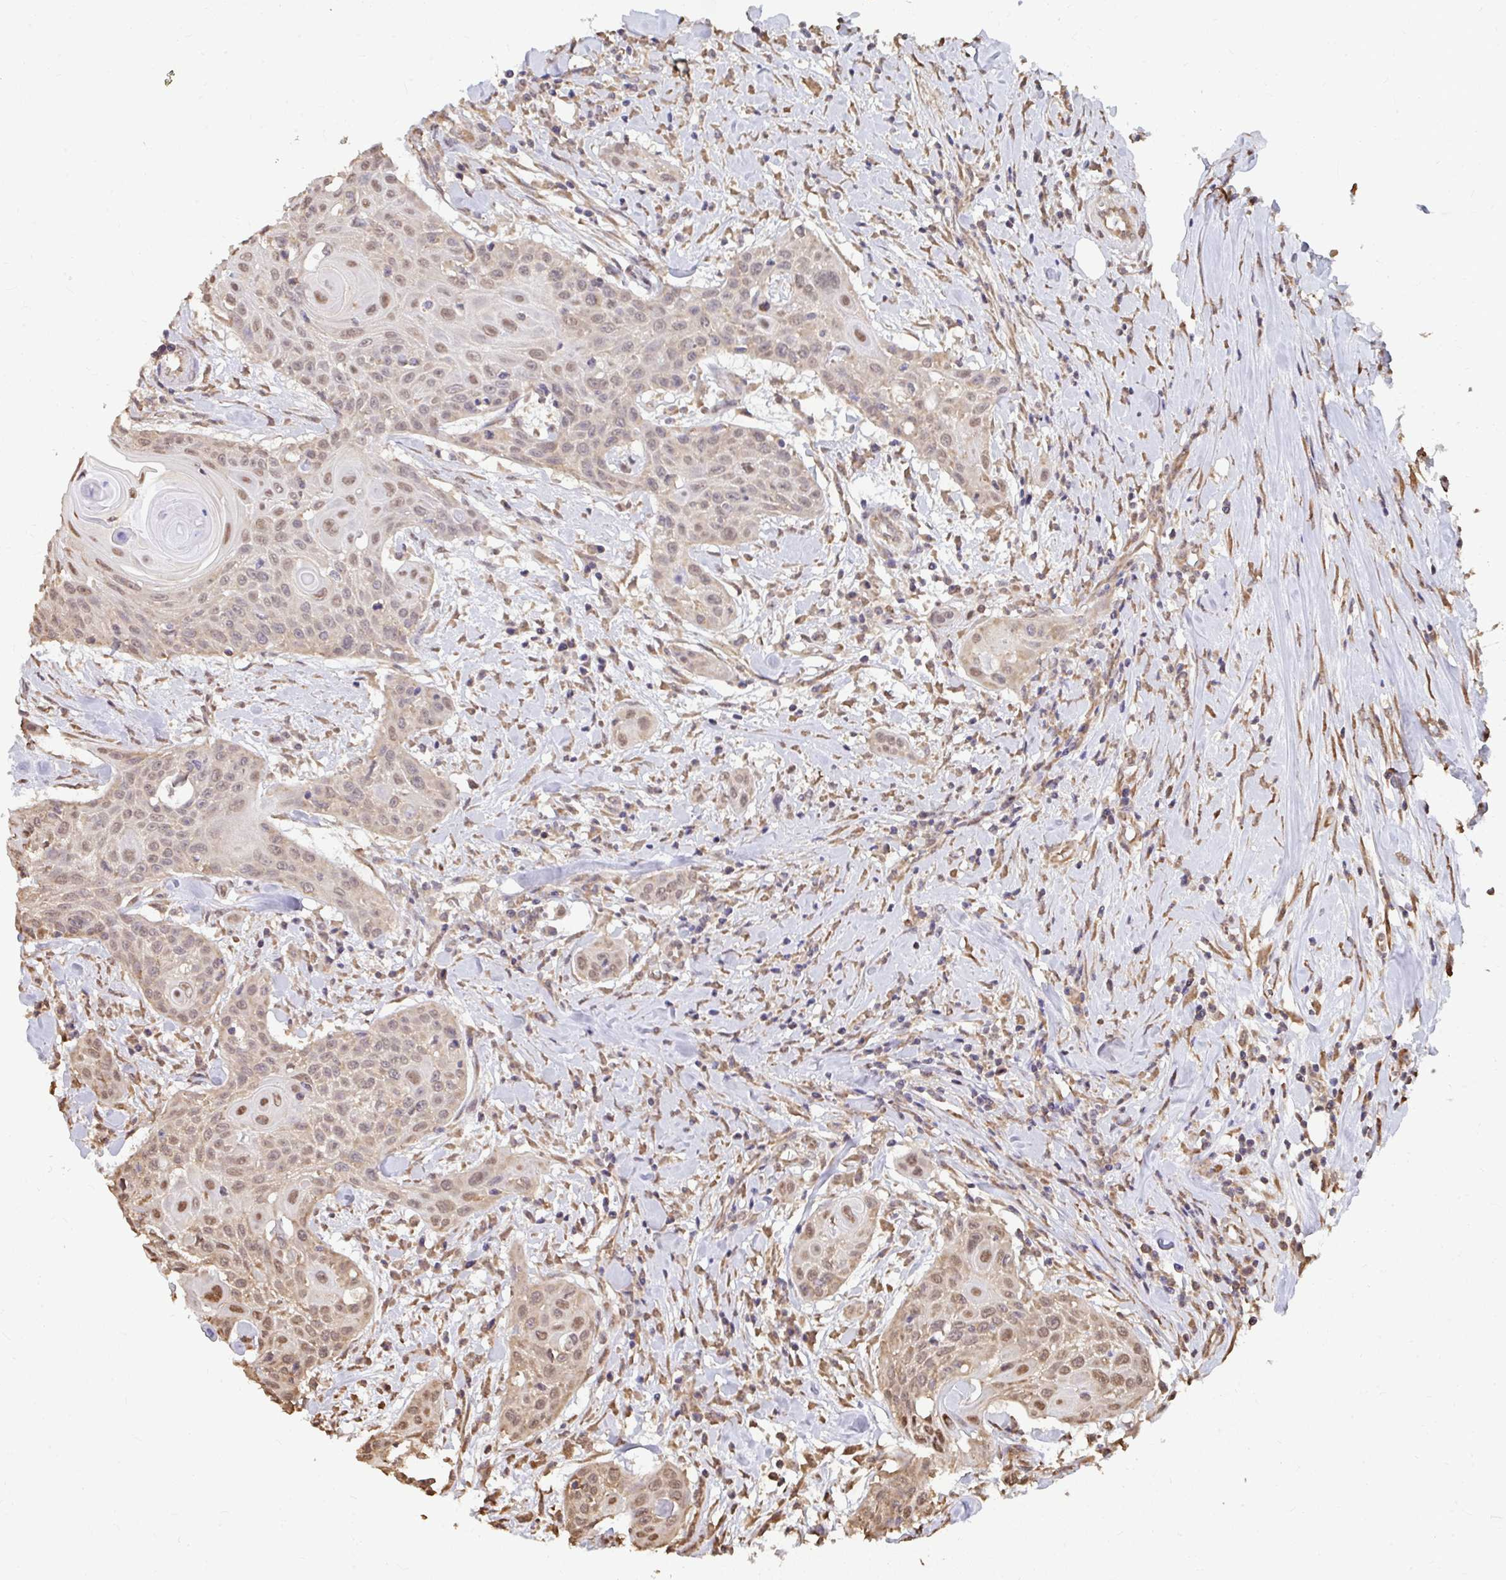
{"staining": {"intensity": "moderate", "quantity": ">75%", "location": "nuclear"}, "tissue": "head and neck cancer", "cell_type": "Tumor cells", "image_type": "cancer", "snomed": [{"axis": "morphology", "description": "Squamous cell carcinoma, NOS"}, {"axis": "topography", "description": "Lymph node"}, {"axis": "topography", "description": "Salivary gland"}, {"axis": "topography", "description": "Head-Neck"}], "caption": "Moderate nuclear protein expression is seen in about >75% of tumor cells in head and neck squamous cell carcinoma.", "gene": "SYNCRIP", "patient": {"sex": "female", "age": 74}}